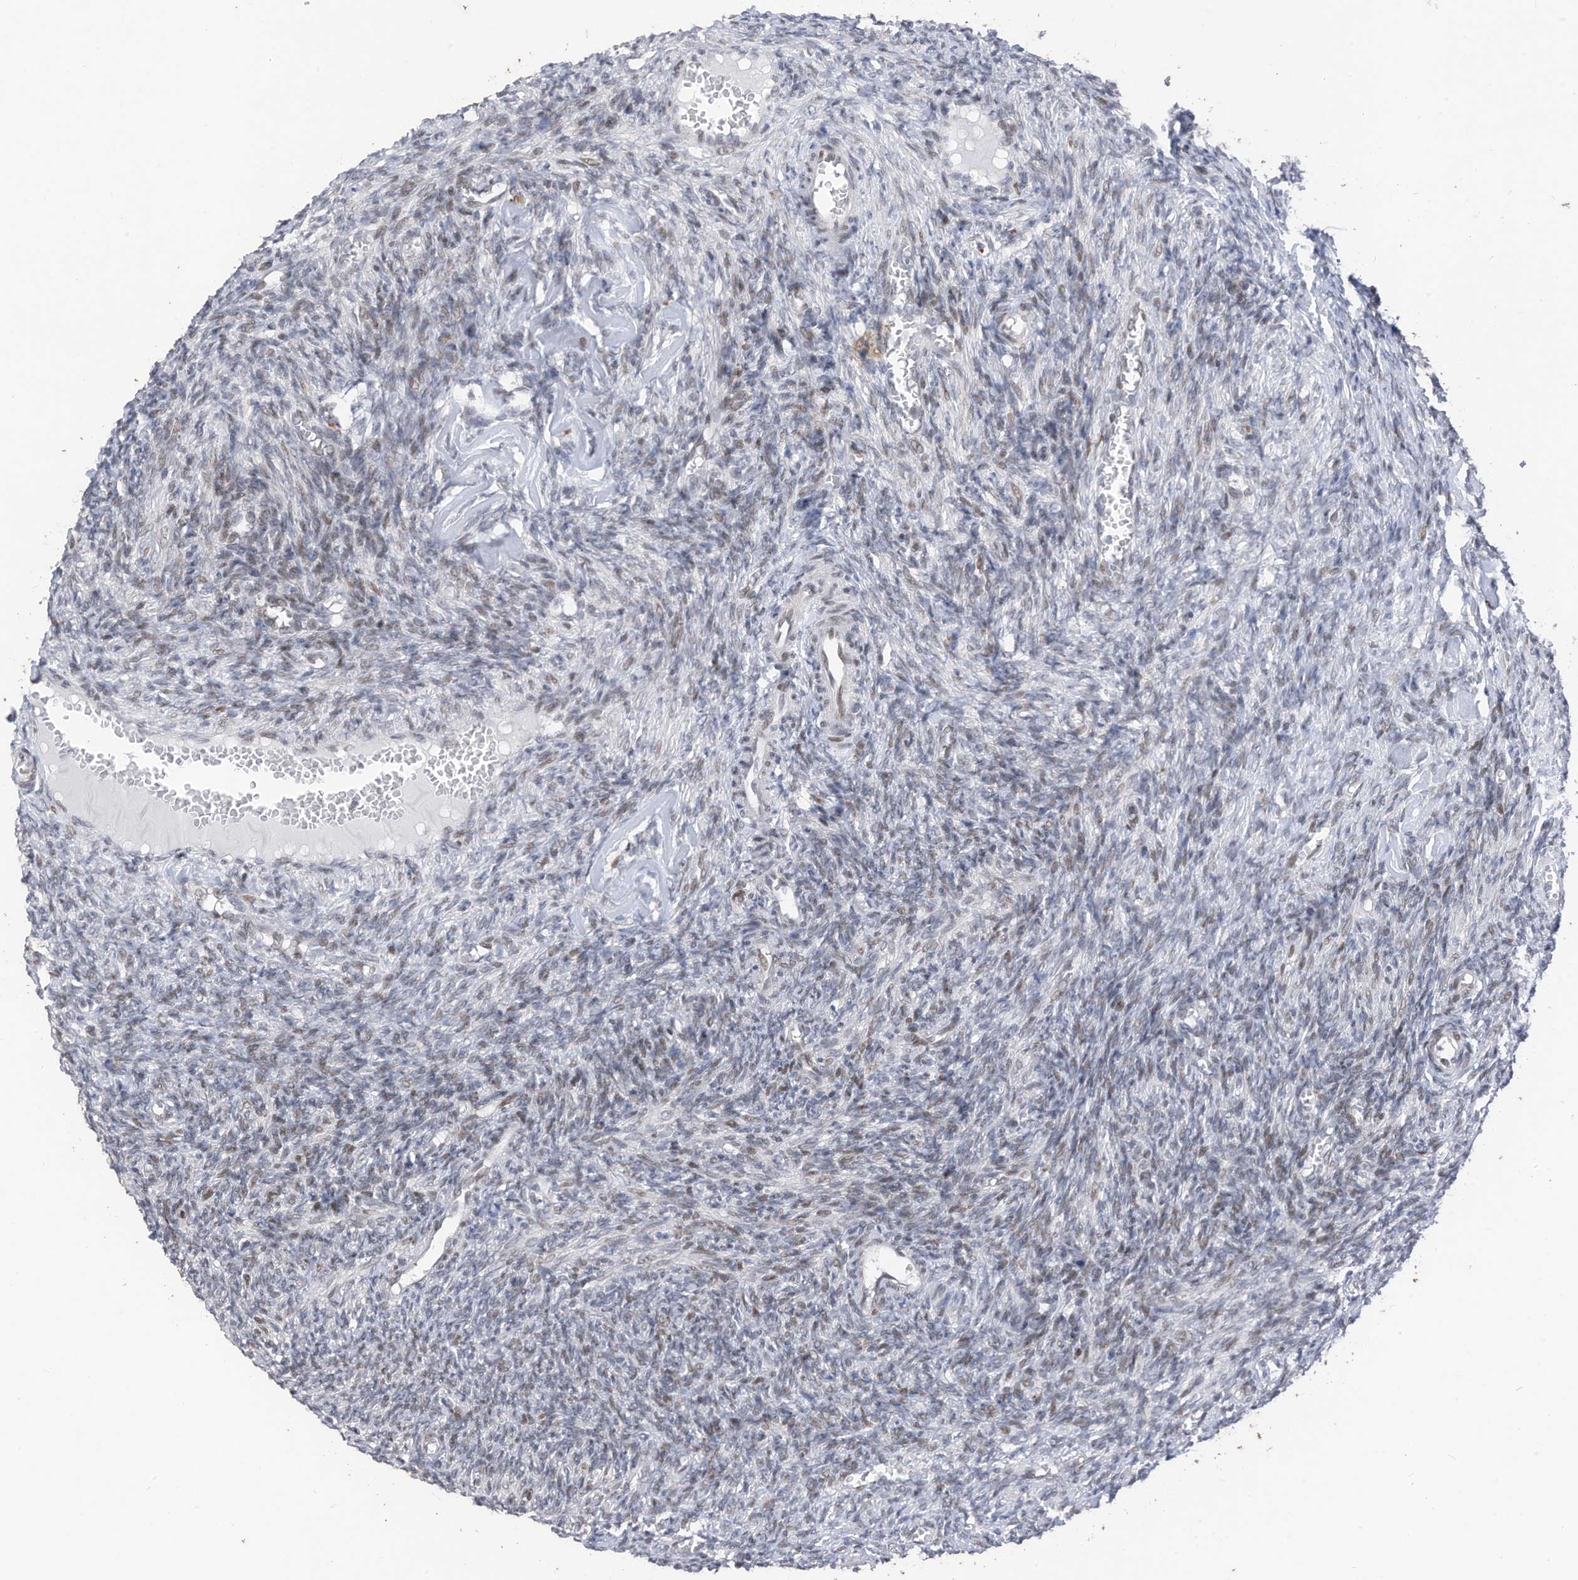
{"staining": {"intensity": "weak", "quantity": "25%-75%", "location": "nuclear"}, "tissue": "ovary", "cell_type": "Ovarian stroma cells", "image_type": "normal", "snomed": [{"axis": "morphology", "description": "Normal tissue, NOS"}, {"axis": "topography", "description": "Ovary"}], "caption": "Protein staining by immunohistochemistry shows weak nuclear staining in about 25%-75% of ovarian stroma cells in unremarkable ovary.", "gene": "RABL3", "patient": {"sex": "female", "age": 27}}